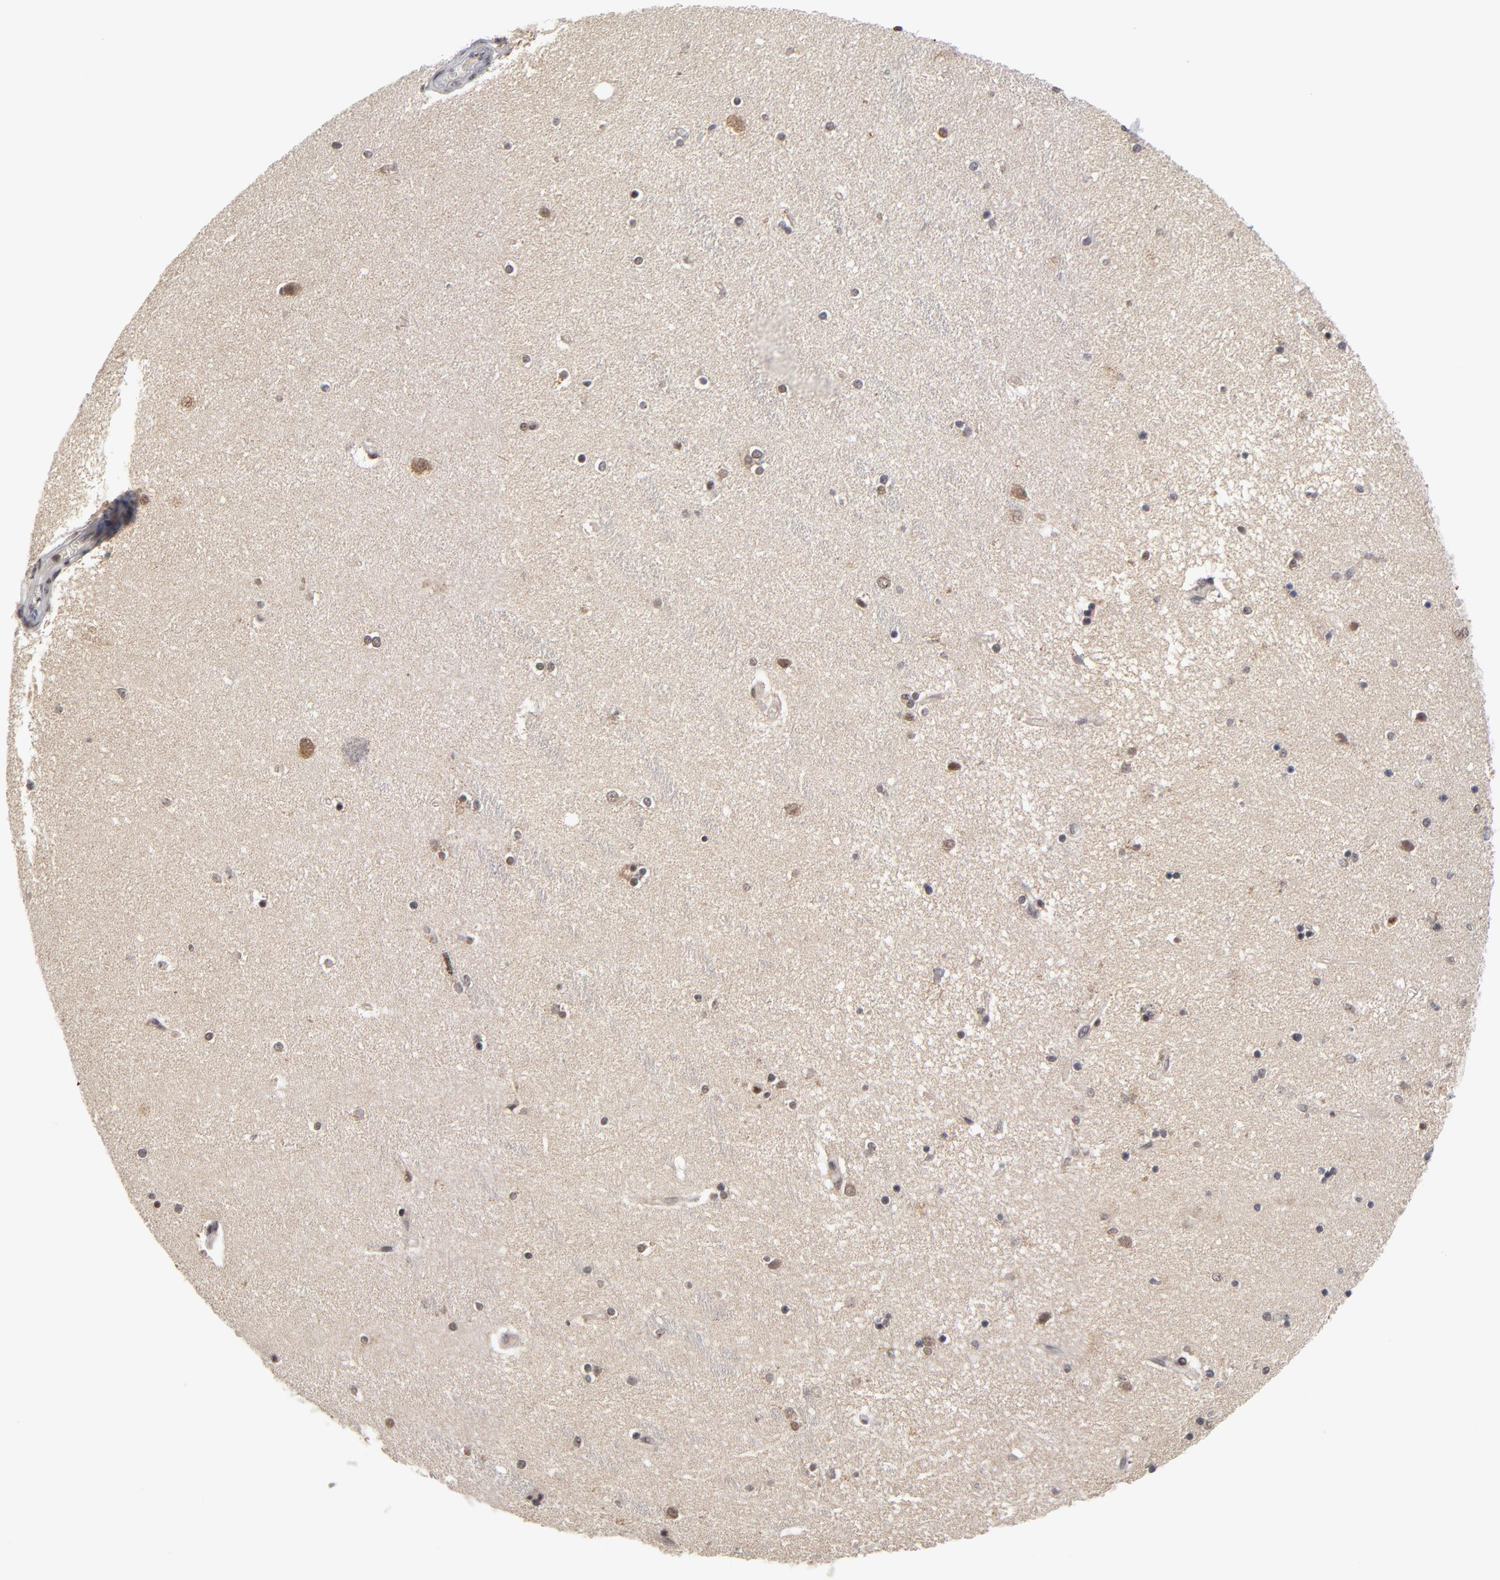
{"staining": {"intensity": "weak", "quantity": ">75%", "location": "cytoplasmic/membranous,nuclear"}, "tissue": "hippocampus", "cell_type": "Glial cells", "image_type": "normal", "snomed": [{"axis": "morphology", "description": "Normal tissue, NOS"}, {"axis": "topography", "description": "Hippocampus"}], "caption": "This photomicrograph demonstrates immunohistochemistry staining of normal hippocampus, with low weak cytoplasmic/membranous,nuclear staining in approximately >75% of glial cells.", "gene": "ZNF419", "patient": {"sex": "female", "age": 54}}